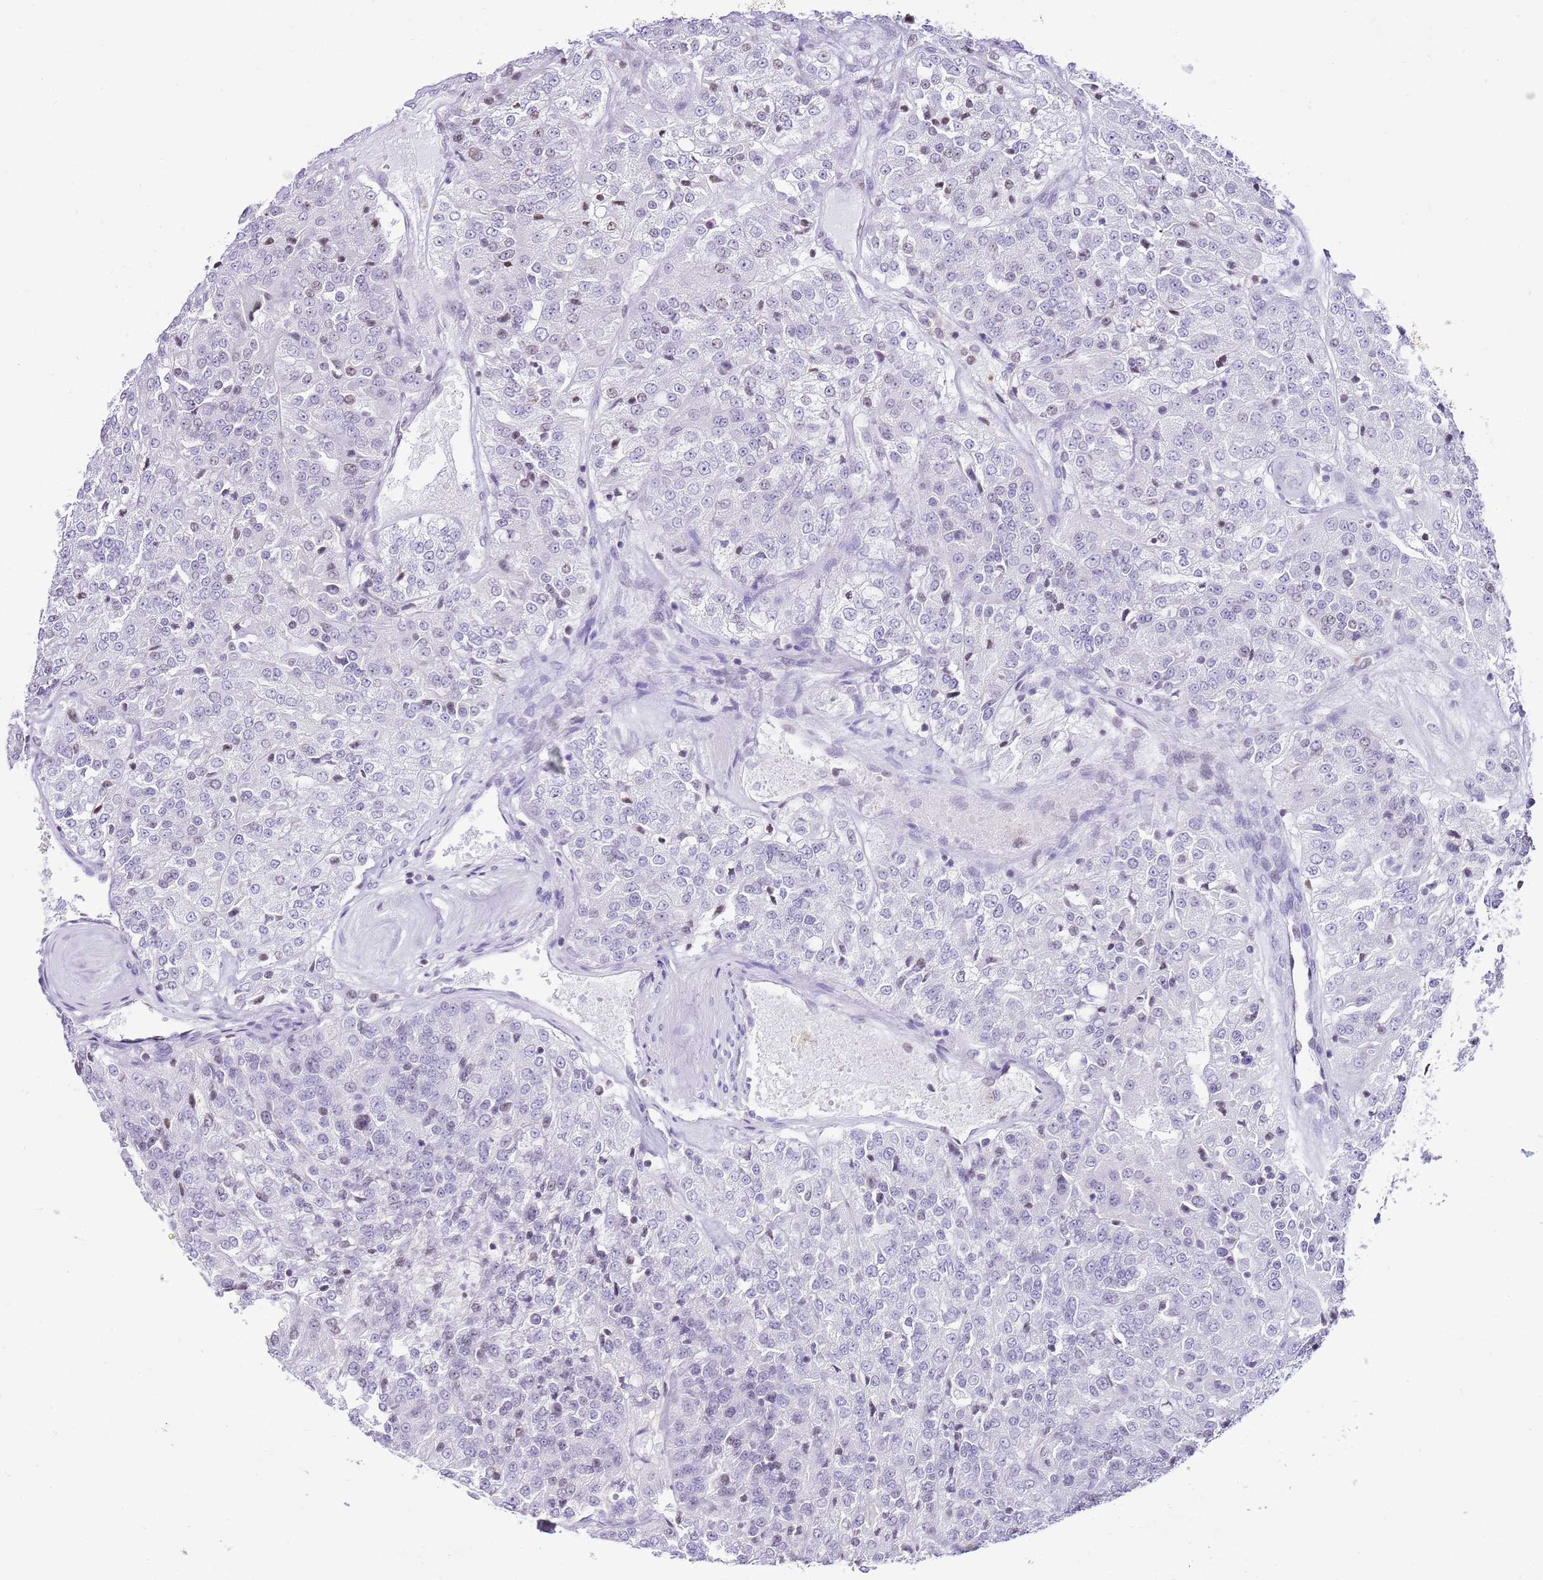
{"staining": {"intensity": "negative", "quantity": "none", "location": "none"}, "tissue": "renal cancer", "cell_type": "Tumor cells", "image_type": "cancer", "snomed": [{"axis": "morphology", "description": "Adenocarcinoma, NOS"}, {"axis": "topography", "description": "Kidney"}], "caption": "Protein analysis of adenocarcinoma (renal) exhibits no significant expression in tumor cells. Brightfield microscopy of IHC stained with DAB (3,3'-diaminobenzidine) (brown) and hematoxylin (blue), captured at high magnification.", "gene": "PRR15", "patient": {"sex": "female", "age": 63}}